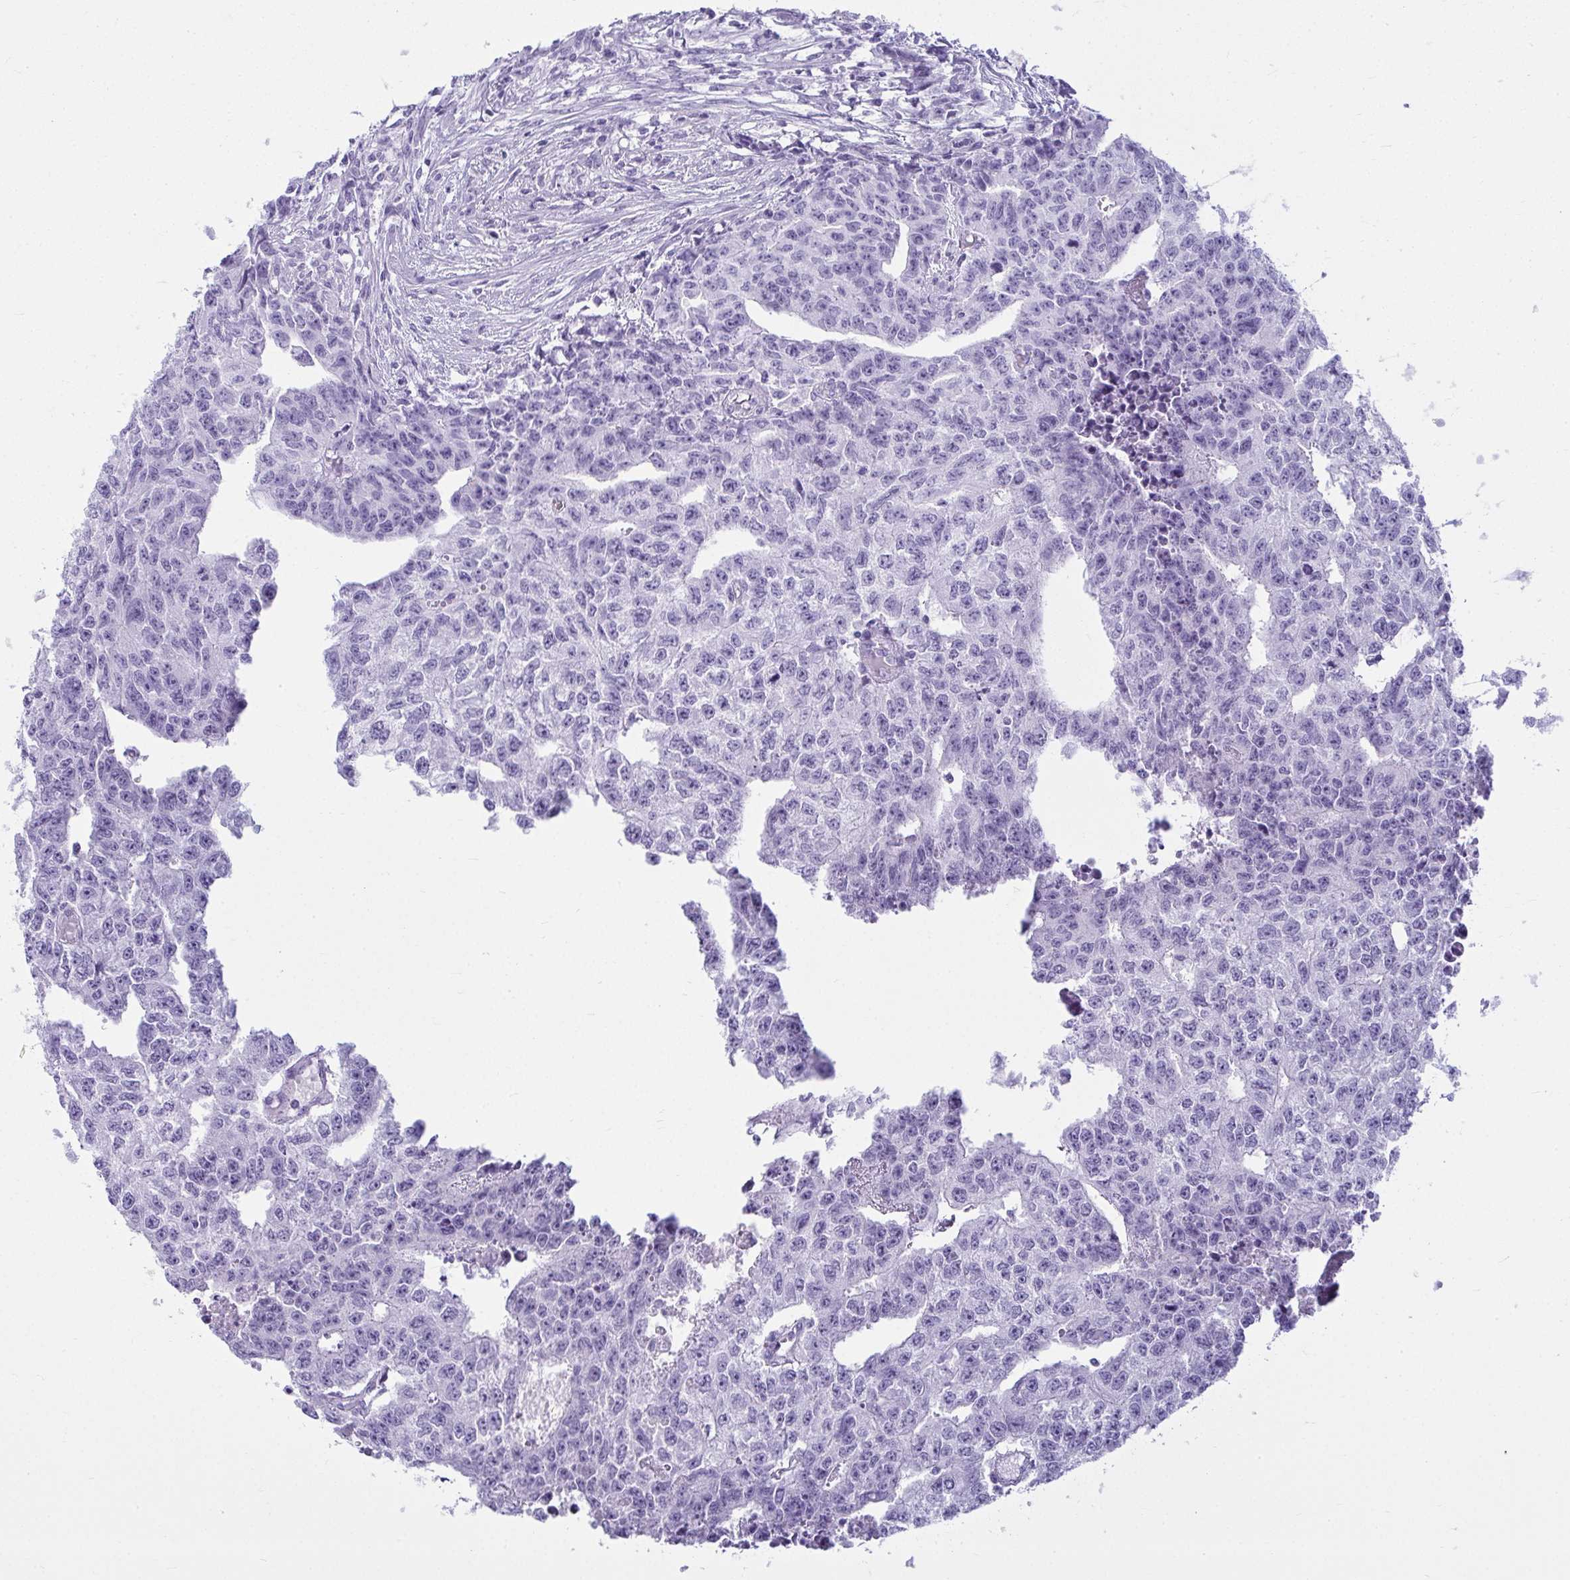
{"staining": {"intensity": "negative", "quantity": "none", "location": "none"}, "tissue": "testis cancer", "cell_type": "Tumor cells", "image_type": "cancer", "snomed": [{"axis": "morphology", "description": "Carcinoma, Embryonal, NOS"}, {"axis": "morphology", "description": "Teratoma, malignant, NOS"}, {"axis": "topography", "description": "Testis"}], "caption": "Human testis cancer stained for a protein using IHC displays no expression in tumor cells.", "gene": "CLGN", "patient": {"sex": "male", "age": 24}}